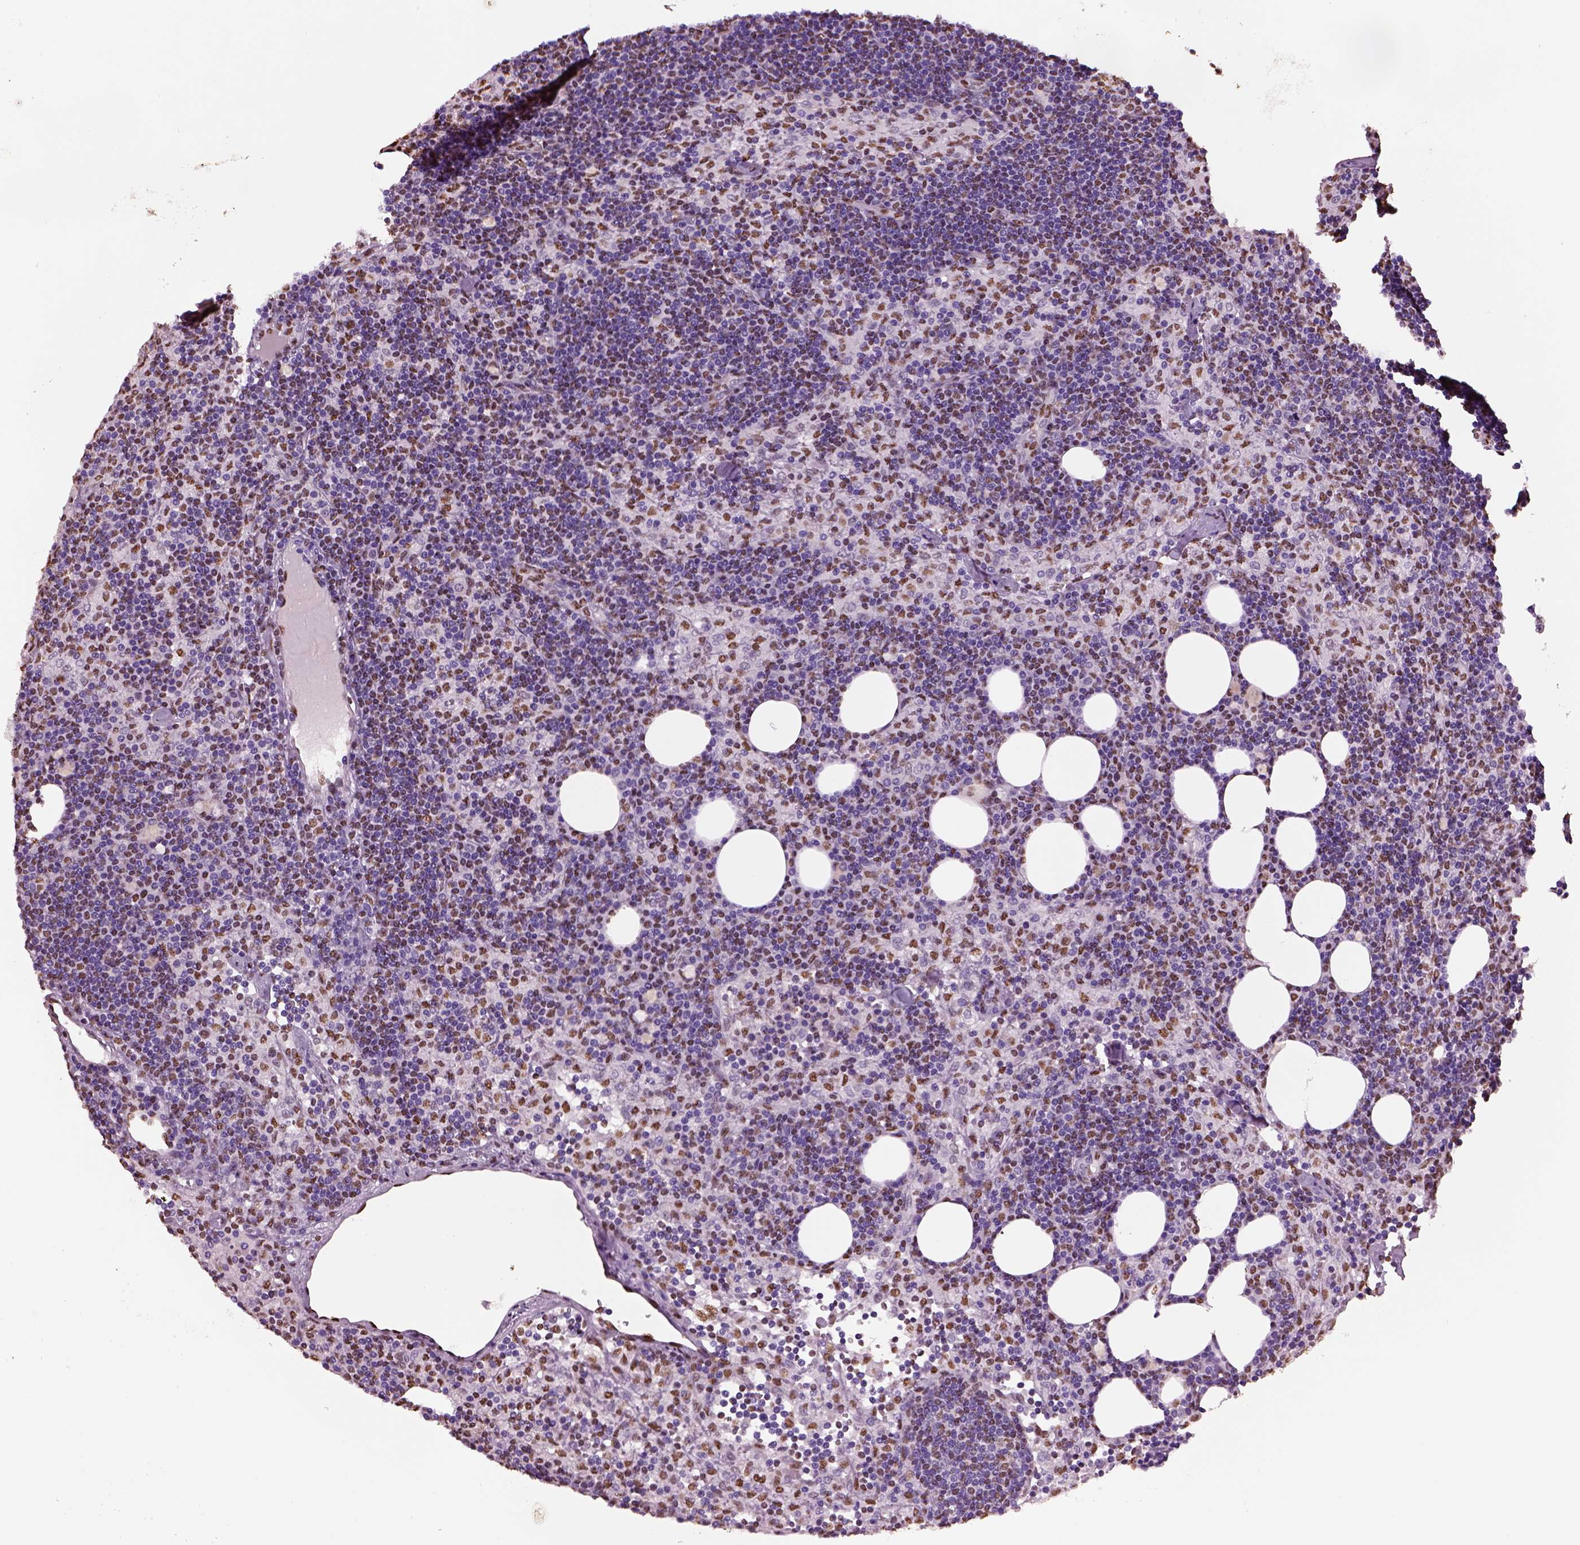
{"staining": {"intensity": "moderate", "quantity": "25%-75%", "location": "nuclear"}, "tissue": "lymph node", "cell_type": "Germinal center cells", "image_type": "normal", "snomed": [{"axis": "morphology", "description": "Normal tissue, NOS"}, {"axis": "topography", "description": "Lymph node"}], "caption": "Protein expression by immunohistochemistry (IHC) displays moderate nuclear expression in about 25%-75% of germinal center cells in unremarkable lymph node. Nuclei are stained in blue.", "gene": "DDX3X", "patient": {"sex": "female", "age": 52}}